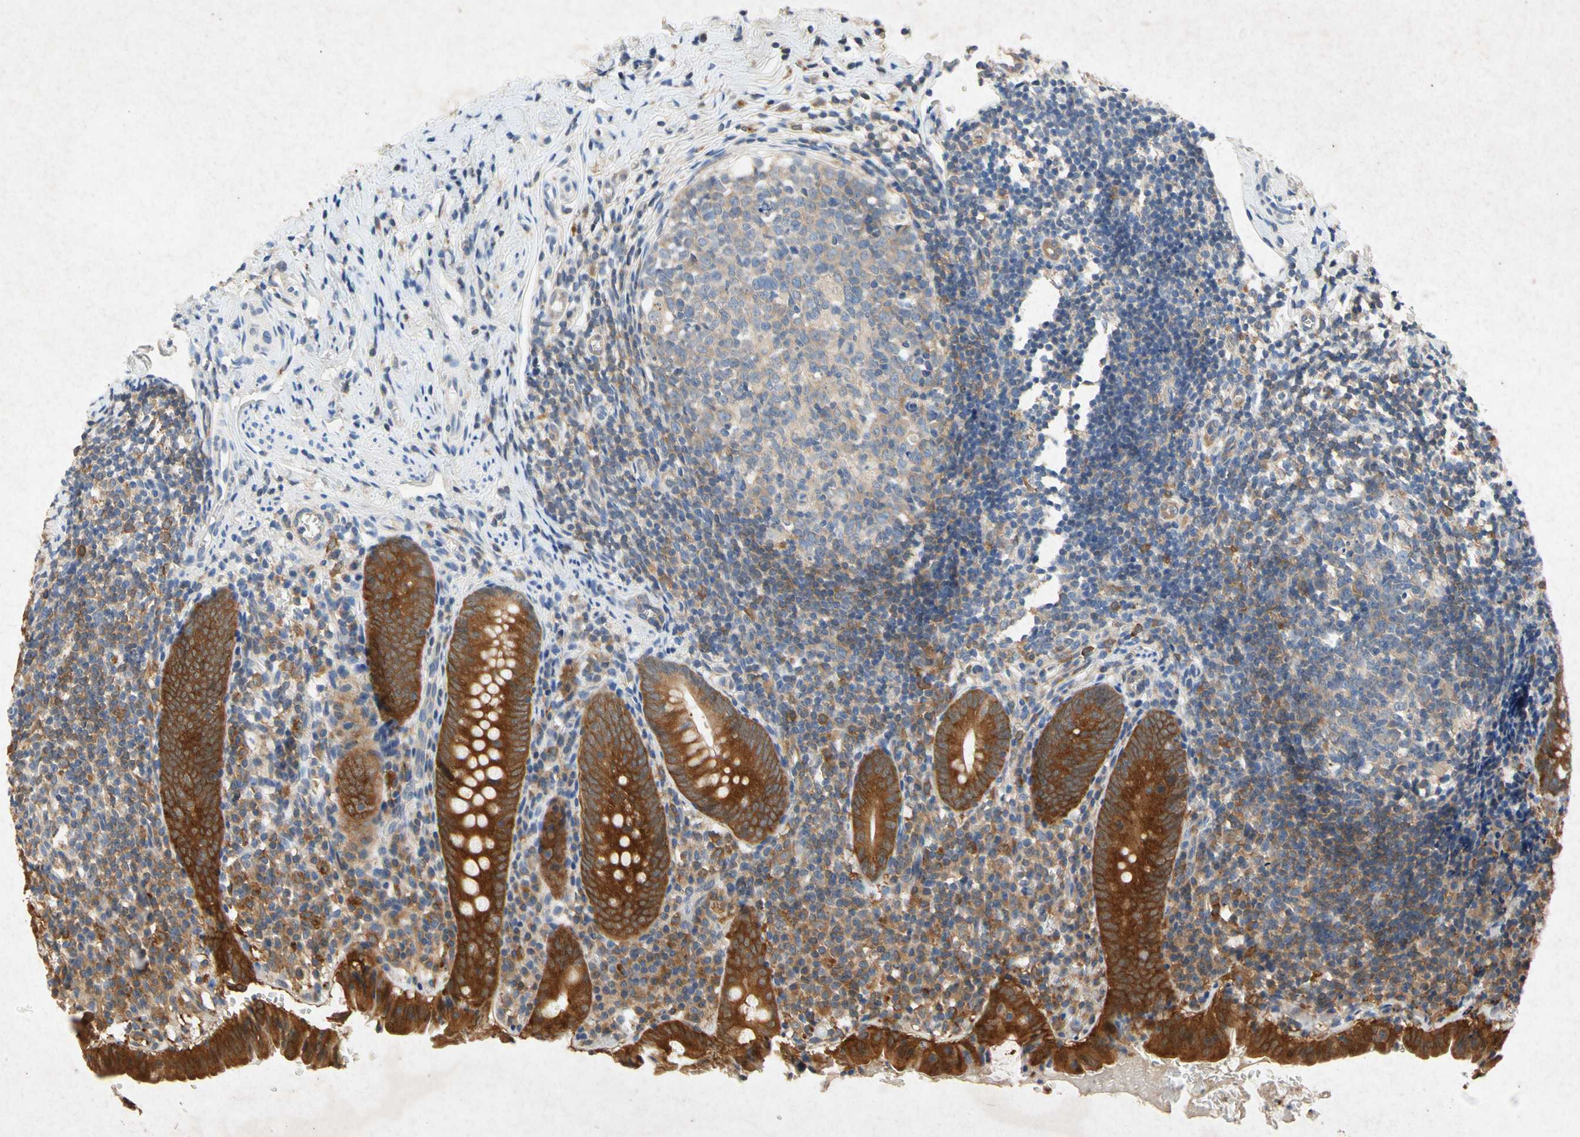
{"staining": {"intensity": "strong", "quantity": ">75%", "location": "cytoplasmic/membranous"}, "tissue": "appendix", "cell_type": "Glandular cells", "image_type": "normal", "snomed": [{"axis": "morphology", "description": "Normal tissue, NOS"}, {"axis": "topography", "description": "Appendix"}], "caption": "IHC image of normal appendix: appendix stained using immunohistochemistry (IHC) displays high levels of strong protein expression localized specifically in the cytoplasmic/membranous of glandular cells, appearing as a cytoplasmic/membranous brown color.", "gene": "RPS6KA1", "patient": {"sex": "female", "age": 10}}